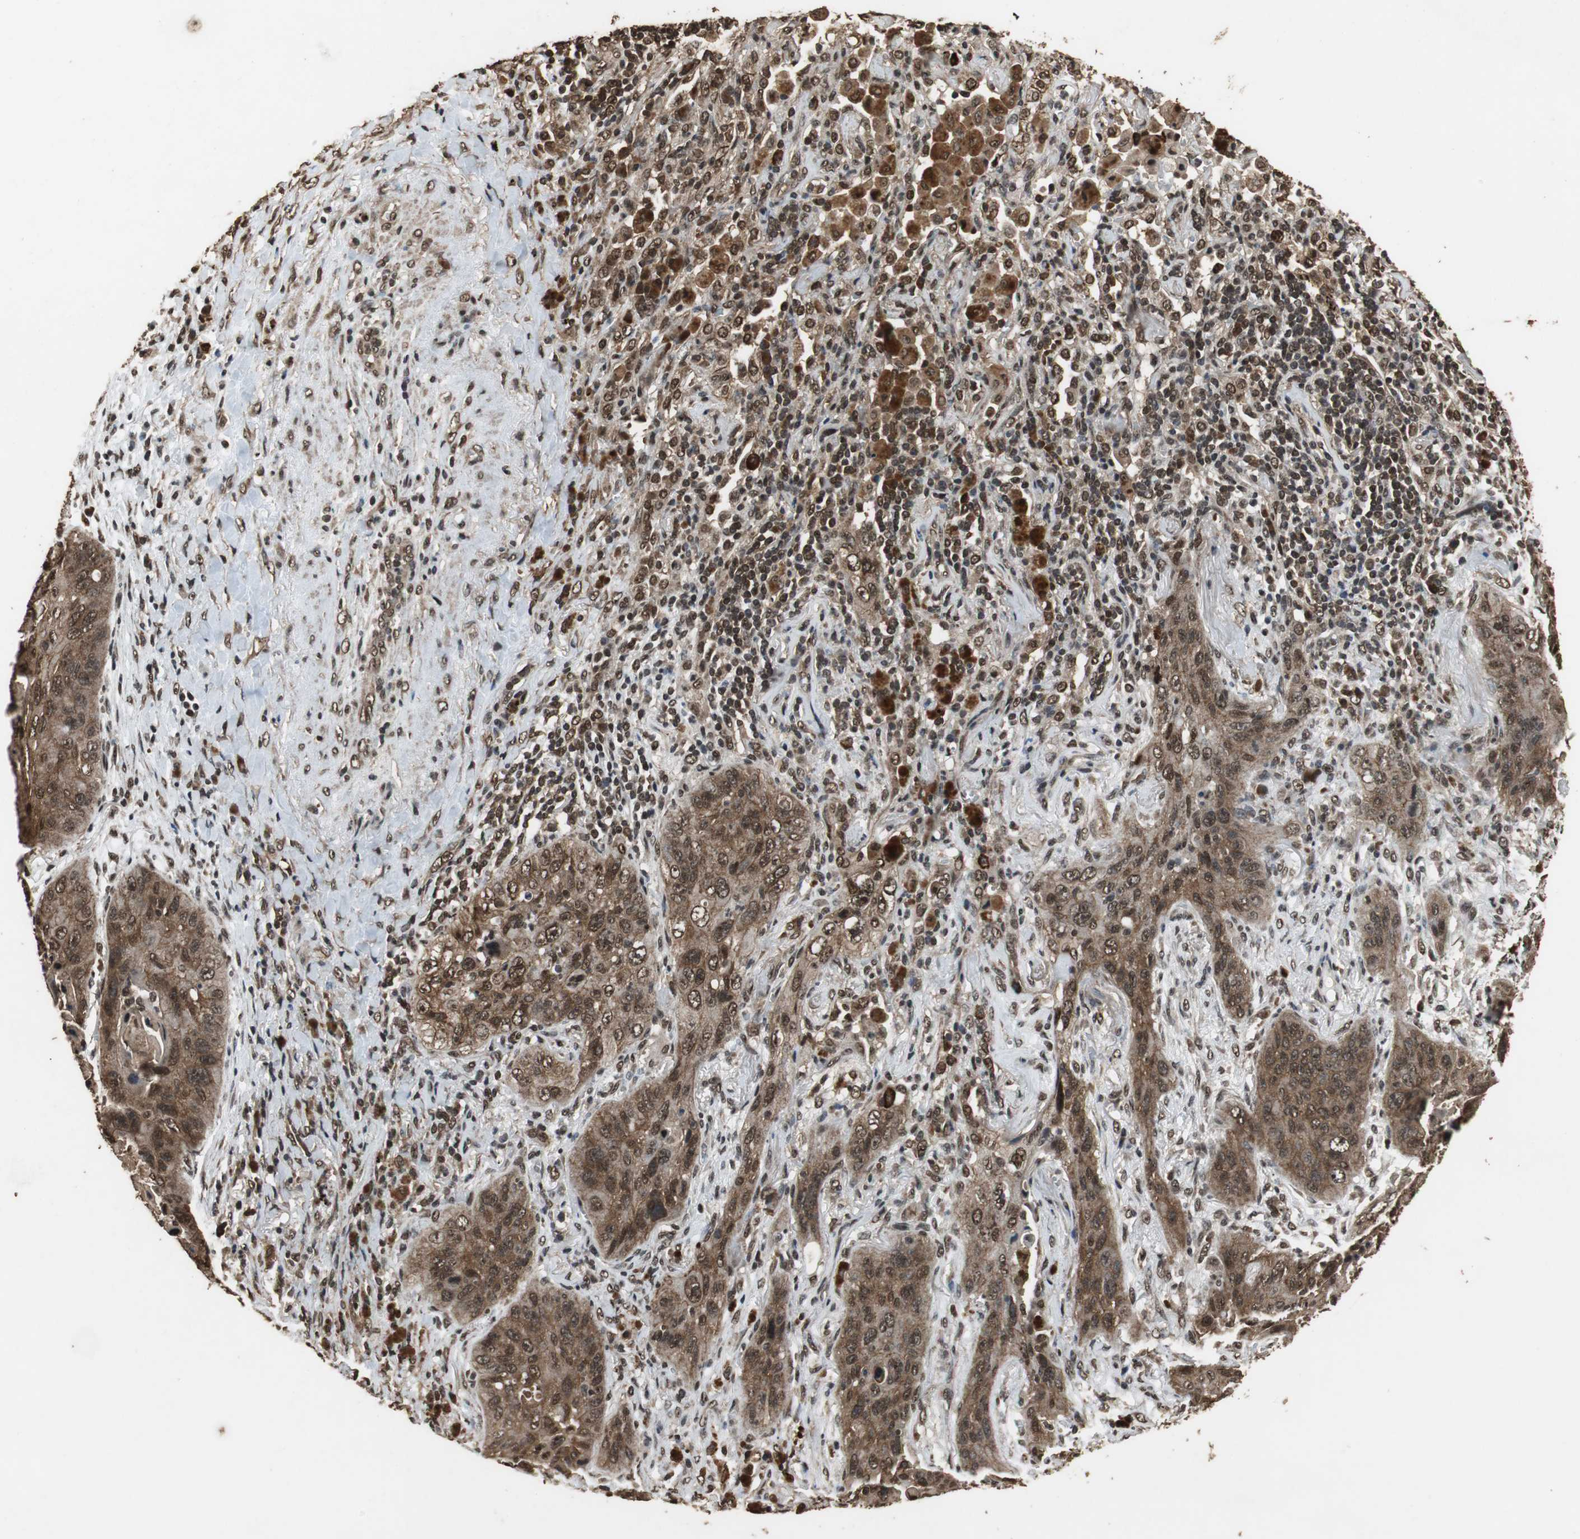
{"staining": {"intensity": "strong", "quantity": ">75%", "location": "cytoplasmic/membranous,nuclear"}, "tissue": "lung cancer", "cell_type": "Tumor cells", "image_type": "cancer", "snomed": [{"axis": "morphology", "description": "Squamous cell carcinoma, NOS"}, {"axis": "topography", "description": "Lung"}], "caption": "Lung squamous cell carcinoma stained with a brown dye displays strong cytoplasmic/membranous and nuclear positive expression in approximately >75% of tumor cells.", "gene": "ZNF18", "patient": {"sex": "female", "age": 67}}